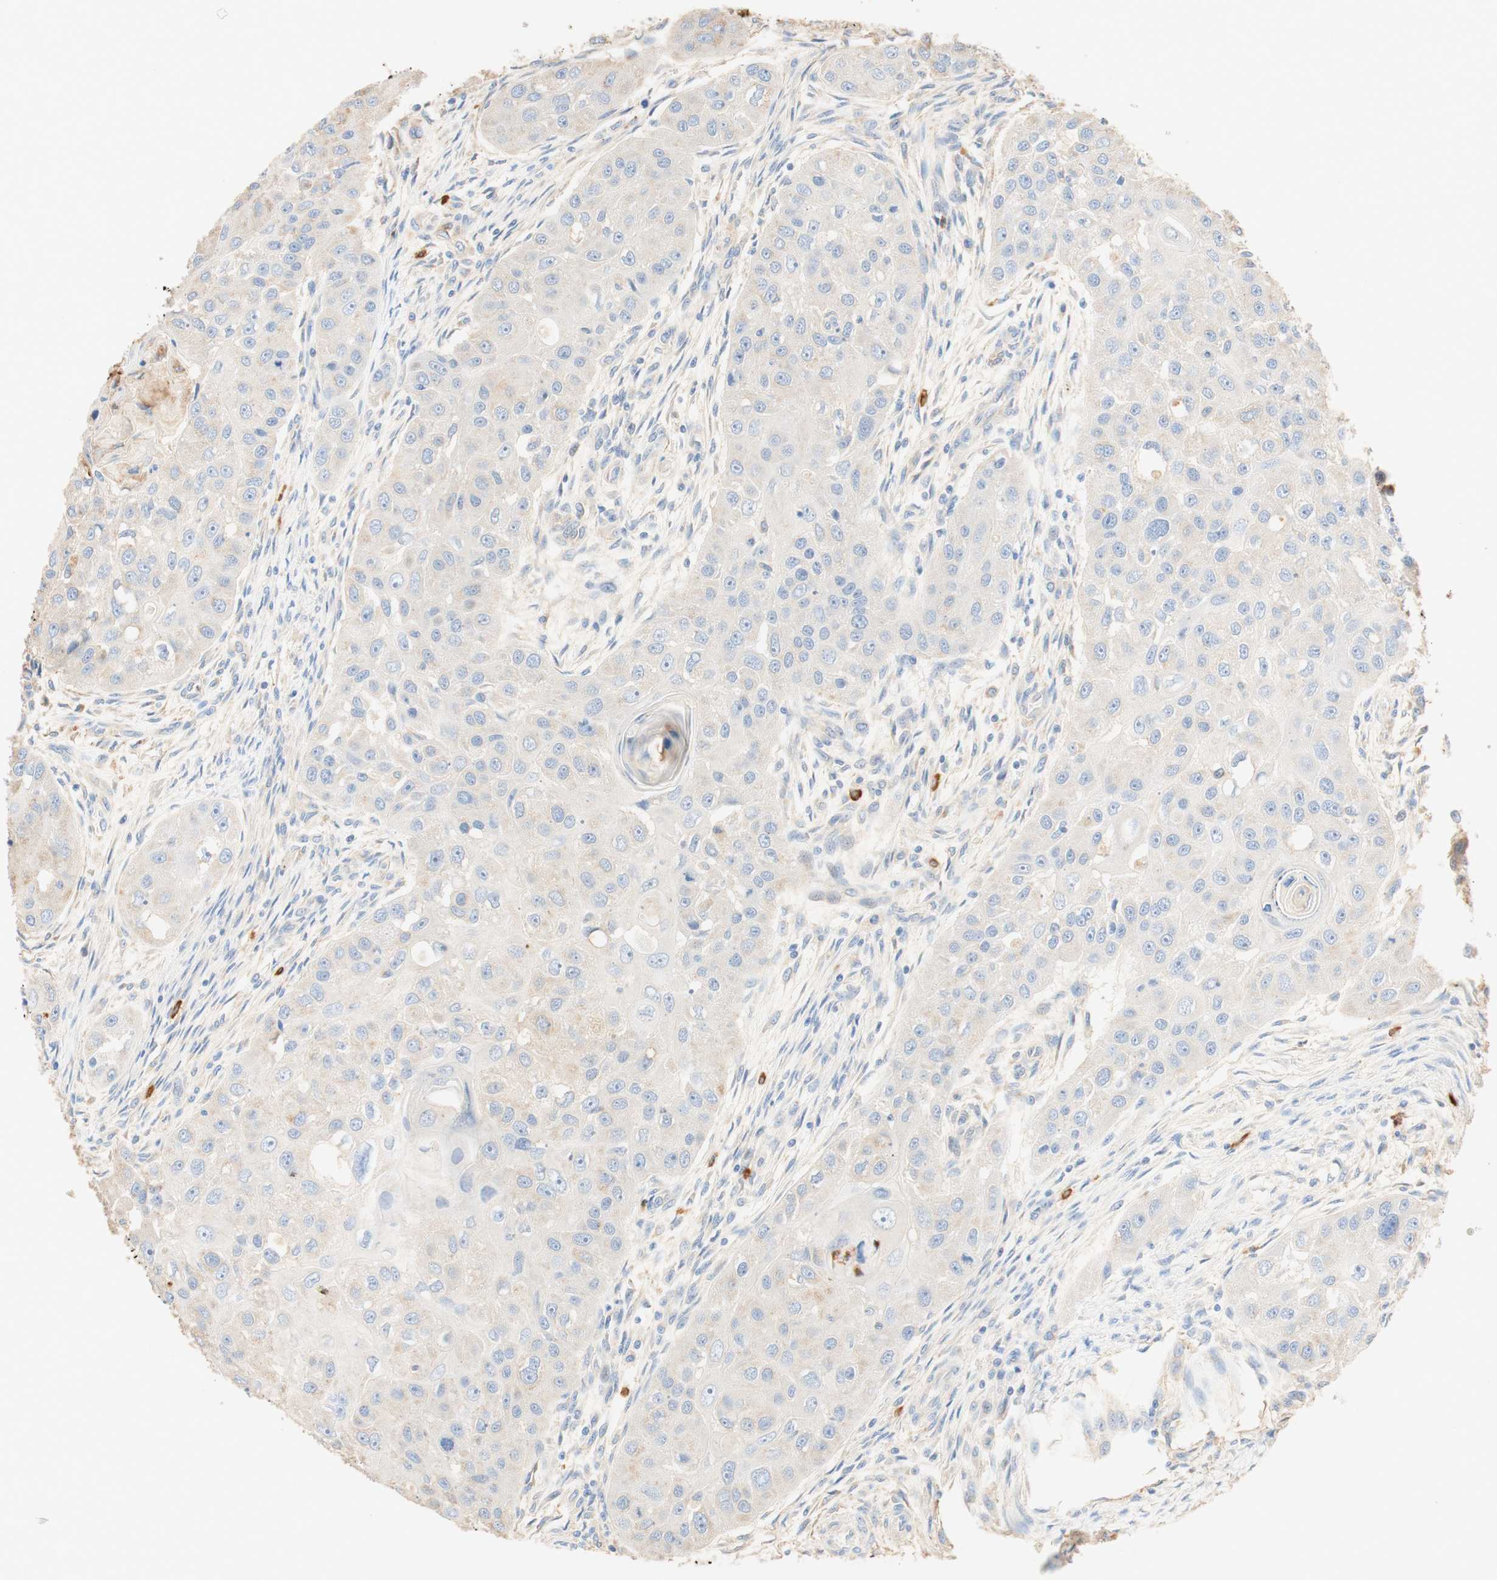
{"staining": {"intensity": "negative", "quantity": "none", "location": "none"}, "tissue": "head and neck cancer", "cell_type": "Tumor cells", "image_type": "cancer", "snomed": [{"axis": "morphology", "description": "Normal tissue, NOS"}, {"axis": "morphology", "description": "Squamous cell carcinoma, NOS"}, {"axis": "topography", "description": "Skeletal muscle"}, {"axis": "topography", "description": "Head-Neck"}], "caption": "Head and neck cancer (squamous cell carcinoma) was stained to show a protein in brown. There is no significant staining in tumor cells.", "gene": "CD63", "patient": {"sex": "male", "age": 51}}